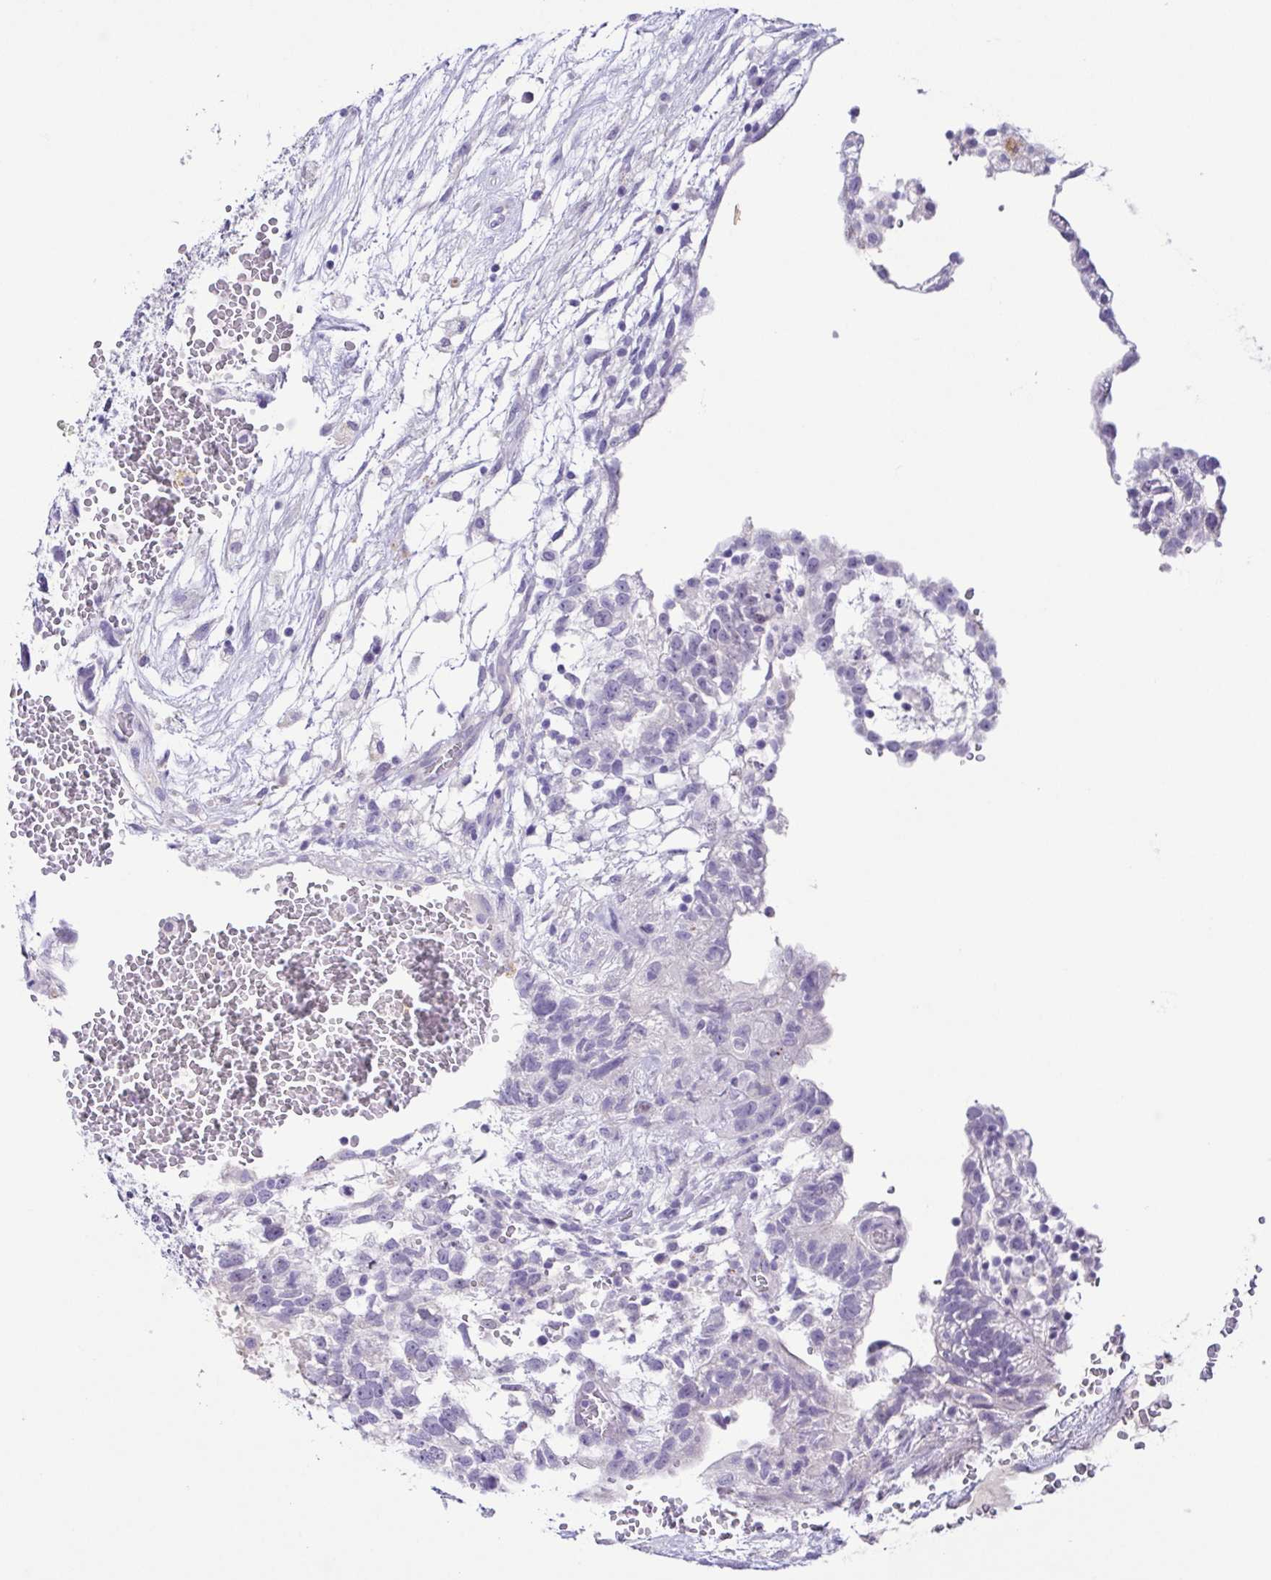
{"staining": {"intensity": "negative", "quantity": "none", "location": "none"}, "tissue": "testis cancer", "cell_type": "Tumor cells", "image_type": "cancer", "snomed": [{"axis": "morphology", "description": "Normal tissue, NOS"}, {"axis": "morphology", "description": "Carcinoma, Embryonal, NOS"}, {"axis": "topography", "description": "Testis"}], "caption": "Human embryonal carcinoma (testis) stained for a protein using immunohistochemistry (IHC) reveals no staining in tumor cells.", "gene": "TERT", "patient": {"sex": "male", "age": 32}}